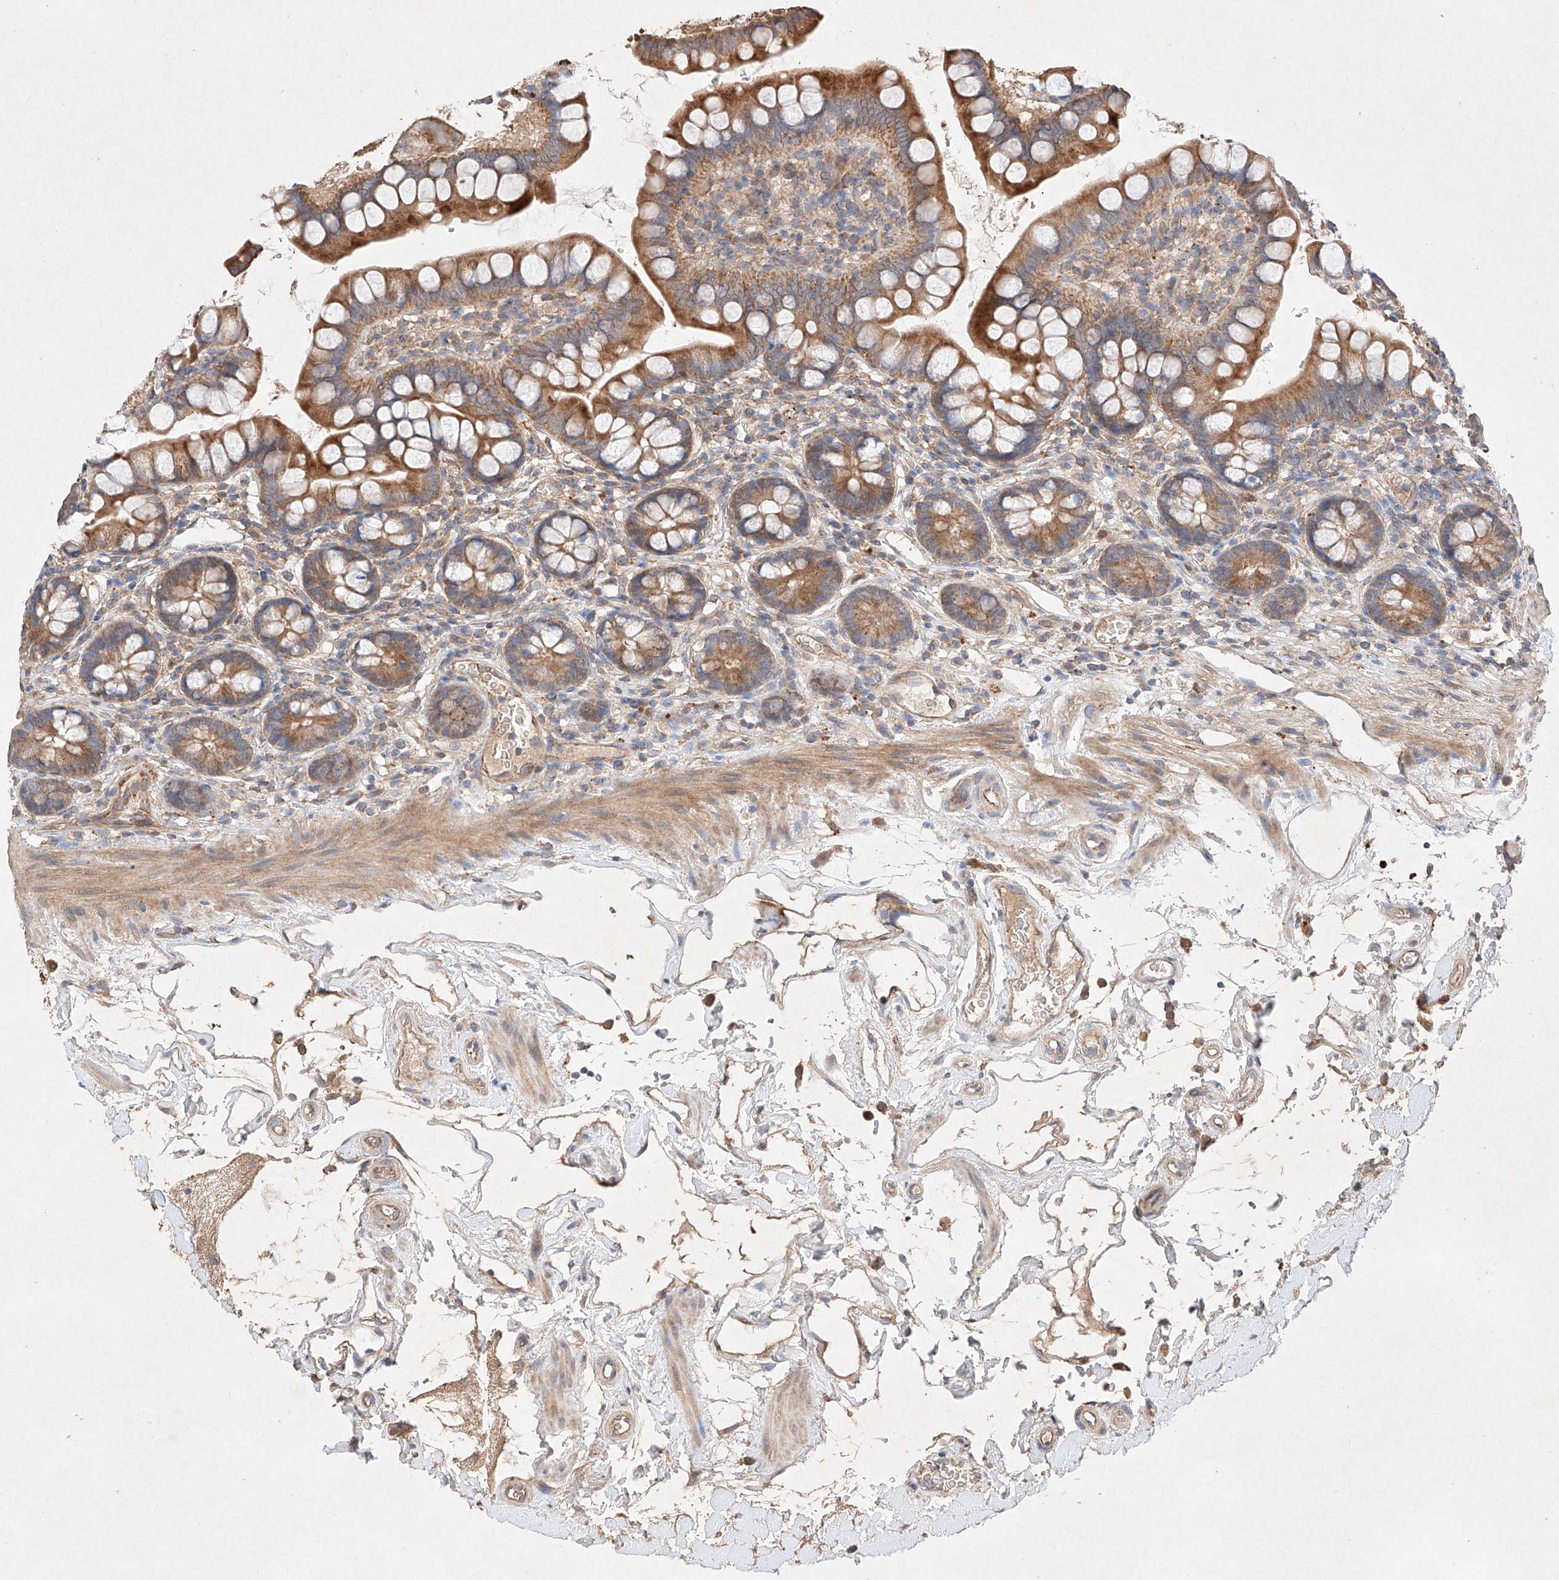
{"staining": {"intensity": "moderate", "quantity": ">75%", "location": "cytoplasmic/membranous"}, "tissue": "small intestine", "cell_type": "Glandular cells", "image_type": "normal", "snomed": [{"axis": "morphology", "description": "Normal tissue, NOS"}, {"axis": "topography", "description": "Small intestine"}], "caption": "DAB immunohistochemical staining of normal human small intestine displays moderate cytoplasmic/membranous protein positivity in approximately >75% of glandular cells. Immunohistochemistry stains the protein of interest in brown and the nuclei are stained blue.", "gene": "C6orf62", "patient": {"sex": "female", "age": 84}}